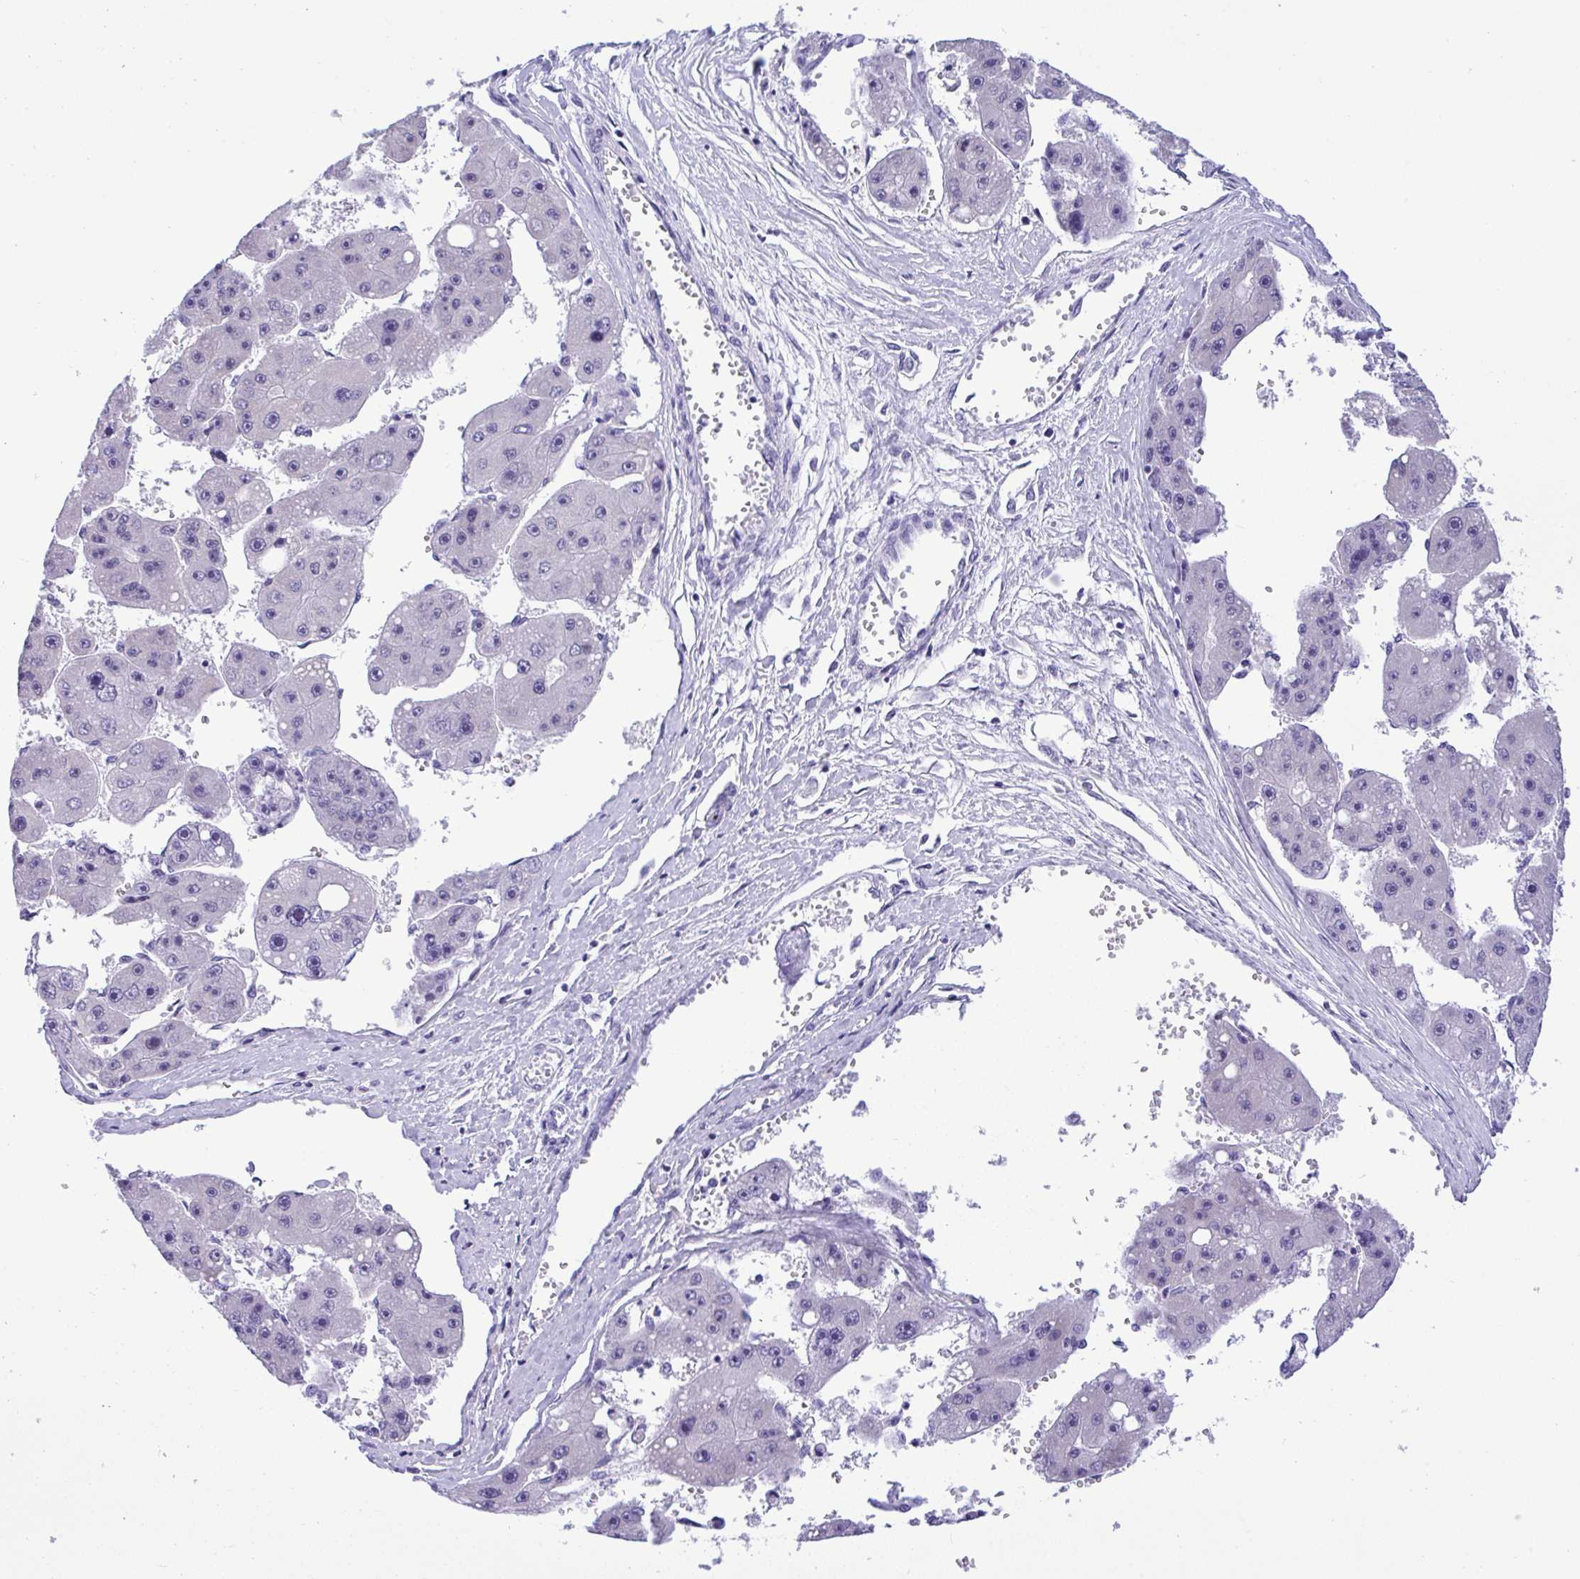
{"staining": {"intensity": "negative", "quantity": "none", "location": "none"}, "tissue": "liver cancer", "cell_type": "Tumor cells", "image_type": "cancer", "snomed": [{"axis": "morphology", "description": "Carcinoma, Hepatocellular, NOS"}, {"axis": "topography", "description": "Liver"}], "caption": "Liver cancer (hepatocellular carcinoma) stained for a protein using IHC displays no positivity tumor cells.", "gene": "YBX2", "patient": {"sex": "female", "age": 61}}